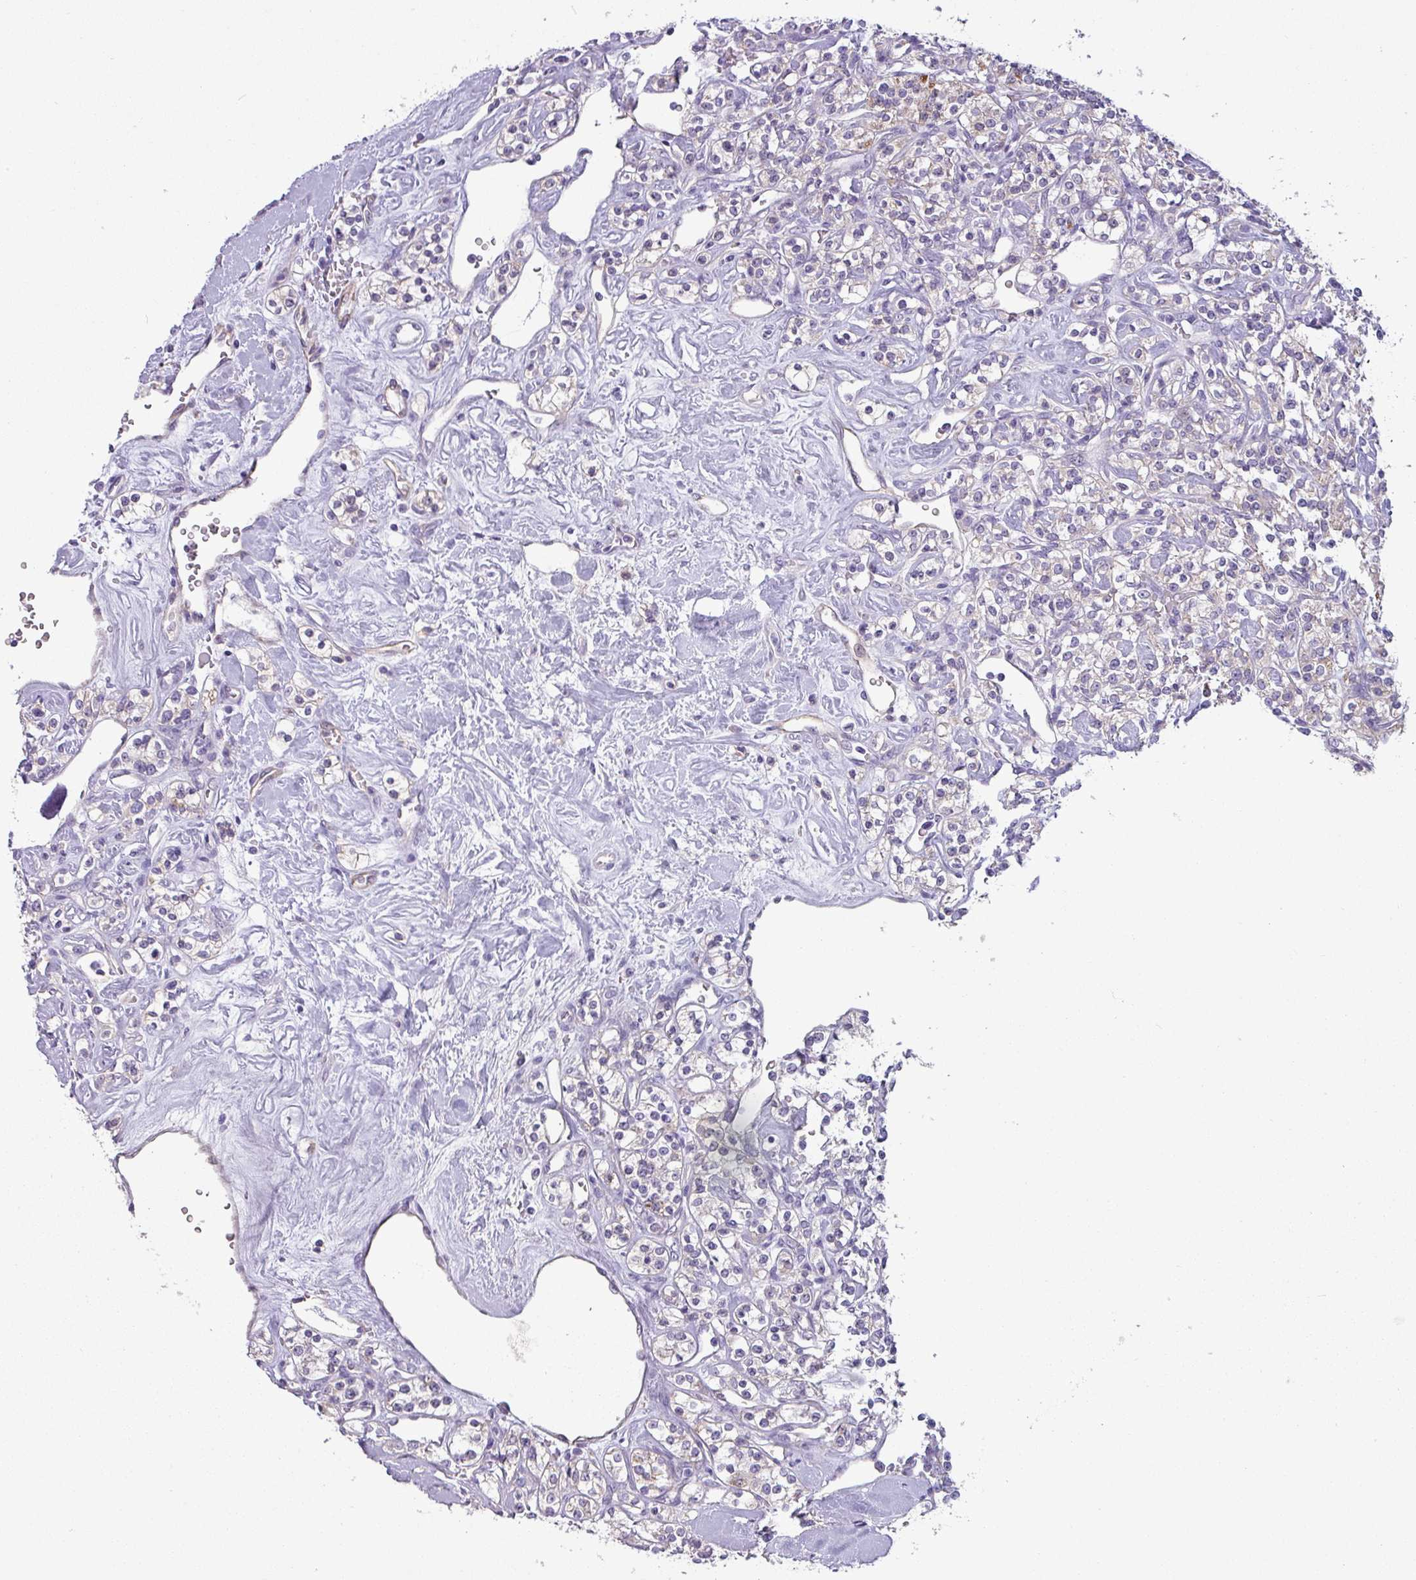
{"staining": {"intensity": "negative", "quantity": "none", "location": "none"}, "tissue": "renal cancer", "cell_type": "Tumor cells", "image_type": "cancer", "snomed": [{"axis": "morphology", "description": "Adenocarcinoma, NOS"}, {"axis": "topography", "description": "Kidney"}], "caption": "Immunohistochemistry of human renal cancer (adenocarcinoma) reveals no staining in tumor cells.", "gene": "TMEM178B", "patient": {"sex": "male", "age": 77}}